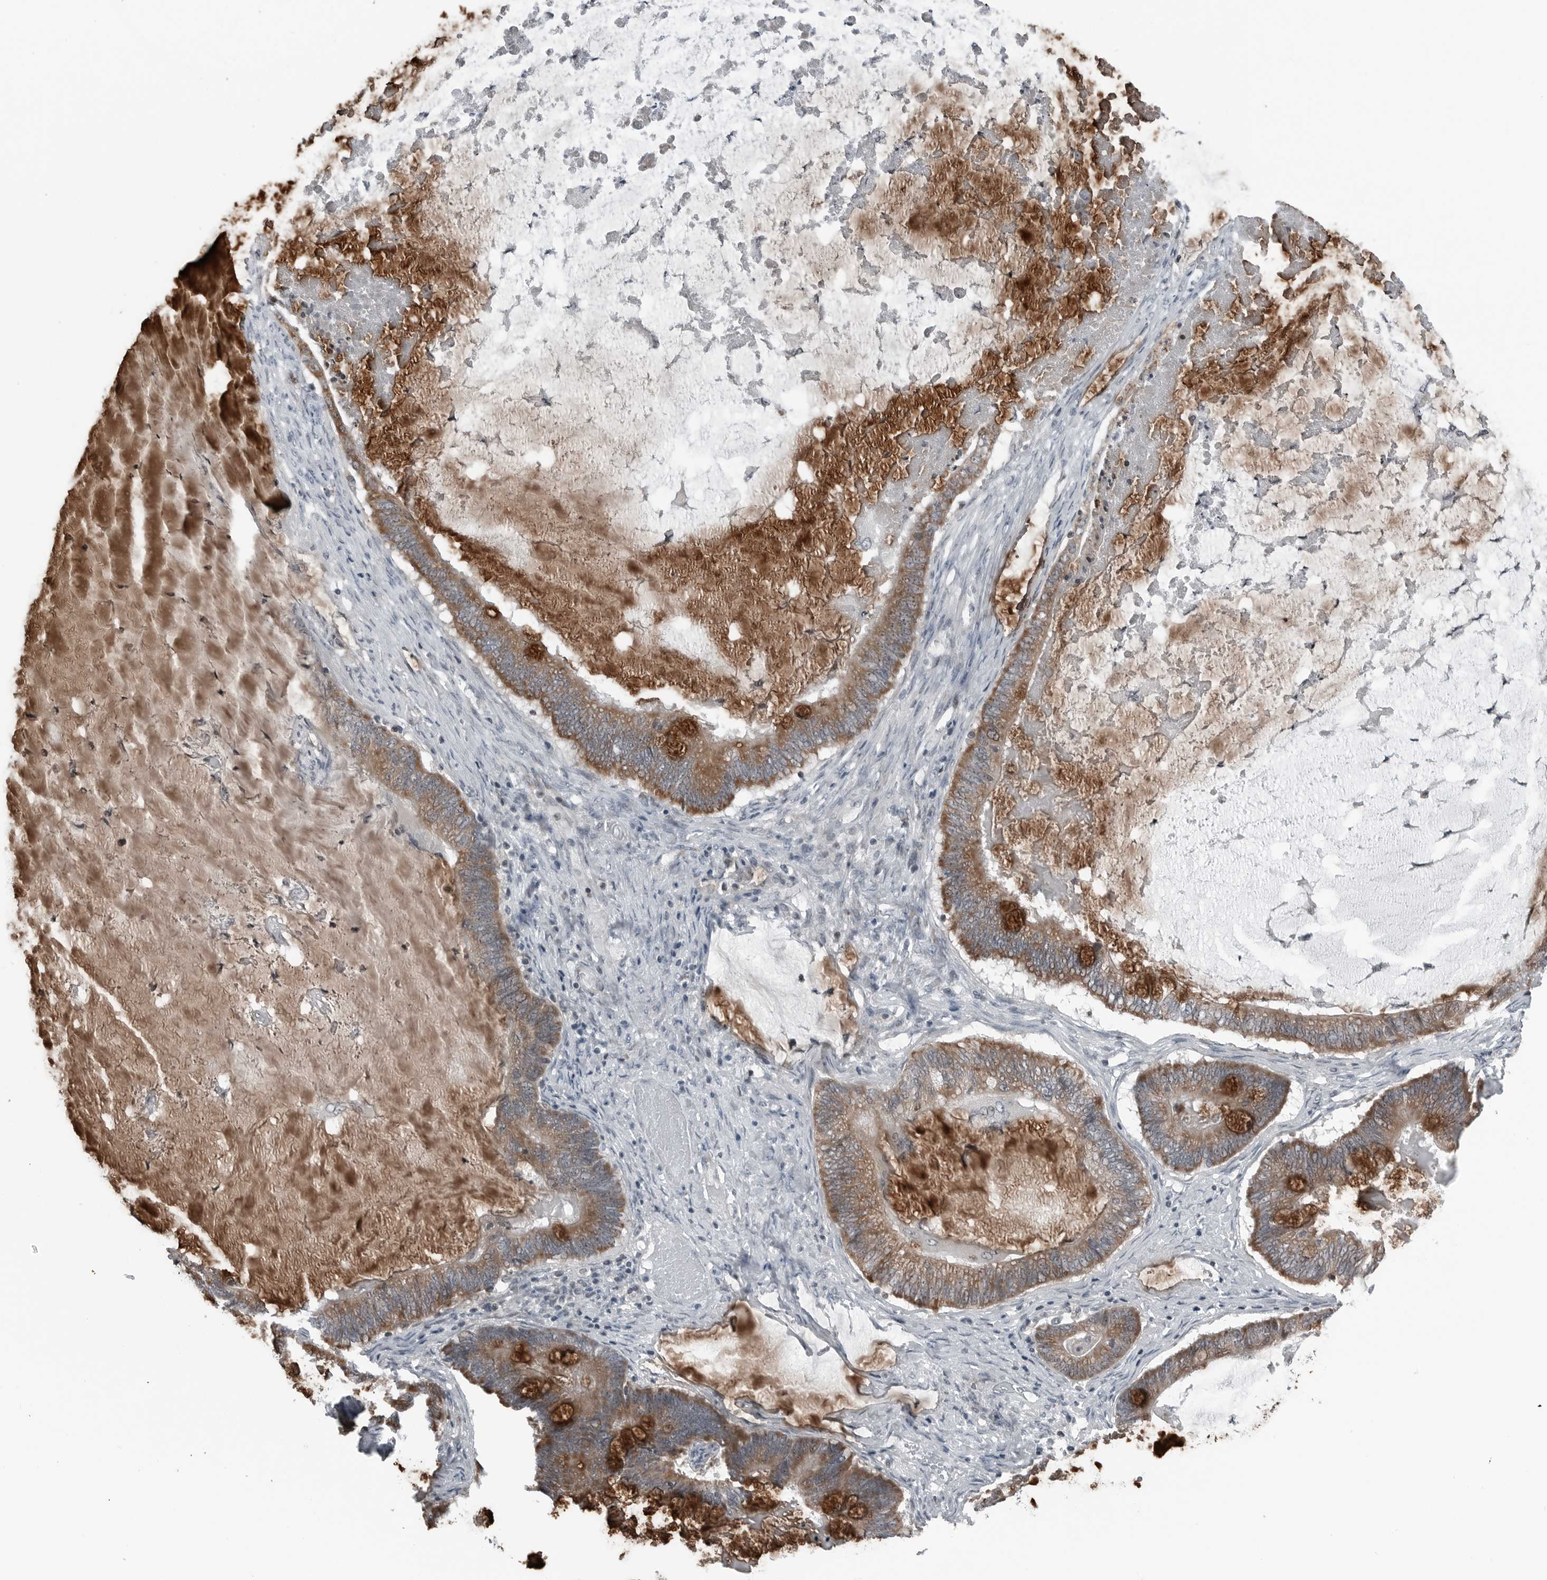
{"staining": {"intensity": "moderate", "quantity": ">75%", "location": "cytoplasmic/membranous"}, "tissue": "ovarian cancer", "cell_type": "Tumor cells", "image_type": "cancer", "snomed": [{"axis": "morphology", "description": "Cystadenocarcinoma, mucinous, NOS"}, {"axis": "topography", "description": "Ovary"}], "caption": "Tumor cells show medium levels of moderate cytoplasmic/membranous expression in about >75% of cells in ovarian cancer (mucinous cystadenocarcinoma).", "gene": "GAK", "patient": {"sex": "female", "age": 61}}